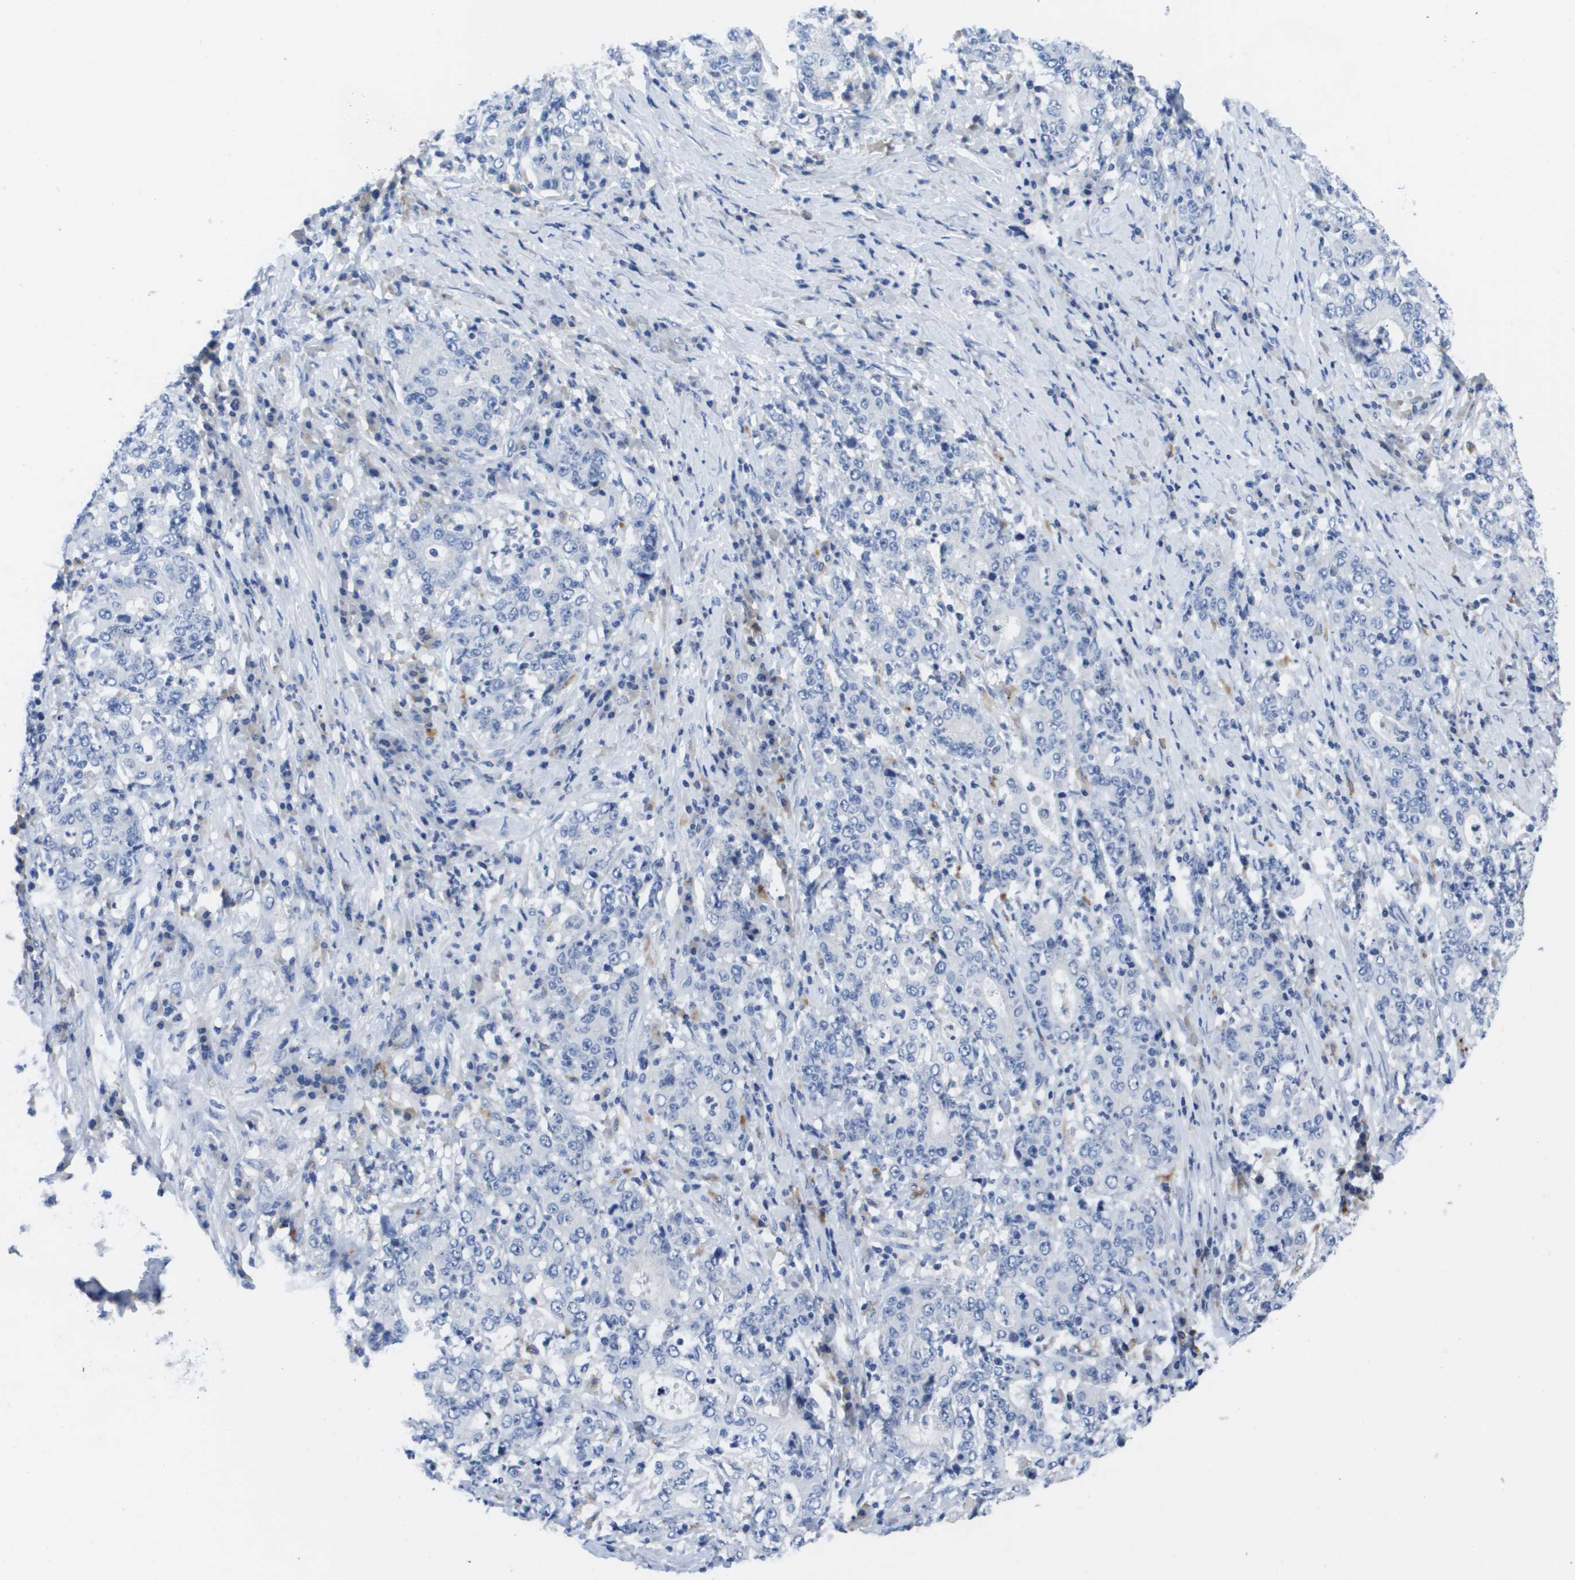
{"staining": {"intensity": "negative", "quantity": "none", "location": "none"}, "tissue": "stomach cancer", "cell_type": "Tumor cells", "image_type": "cancer", "snomed": [{"axis": "morphology", "description": "Normal tissue, NOS"}, {"axis": "morphology", "description": "Adenocarcinoma, NOS"}, {"axis": "topography", "description": "Stomach, upper"}, {"axis": "topography", "description": "Stomach"}], "caption": "High power microscopy photomicrograph of an immunohistochemistry (IHC) image of stomach adenocarcinoma, revealing no significant expression in tumor cells. The staining was performed using DAB (3,3'-diaminobenzidine) to visualize the protein expression in brown, while the nuclei were stained in blue with hematoxylin (Magnification: 20x).", "gene": "MS4A1", "patient": {"sex": "male", "age": 59}}